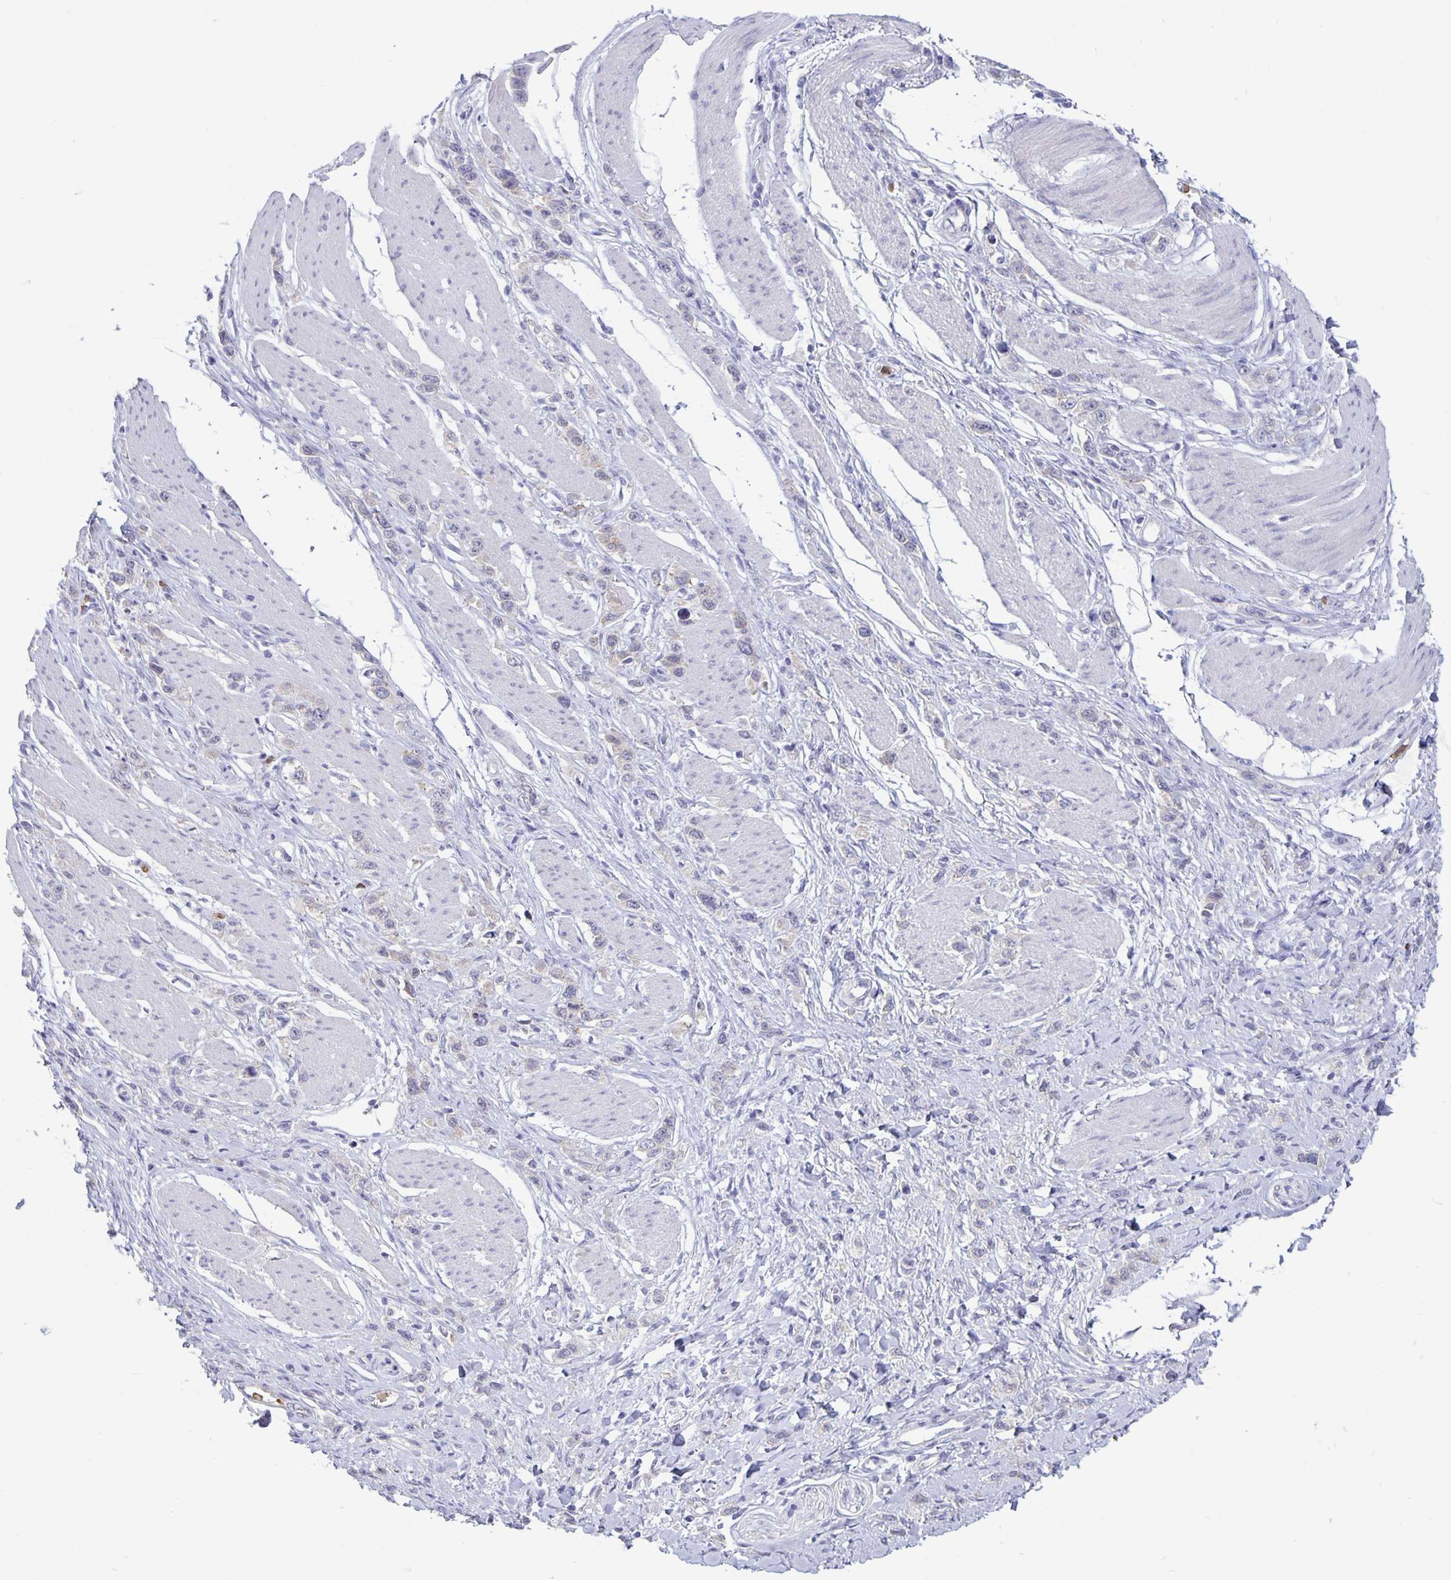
{"staining": {"intensity": "negative", "quantity": "none", "location": "none"}, "tissue": "stomach cancer", "cell_type": "Tumor cells", "image_type": "cancer", "snomed": [{"axis": "morphology", "description": "Adenocarcinoma, NOS"}, {"axis": "topography", "description": "Stomach"}], "caption": "An IHC photomicrograph of adenocarcinoma (stomach) is shown. There is no staining in tumor cells of adenocarcinoma (stomach).", "gene": "PLCB3", "patient": {"sex": "female", "age": 65}}